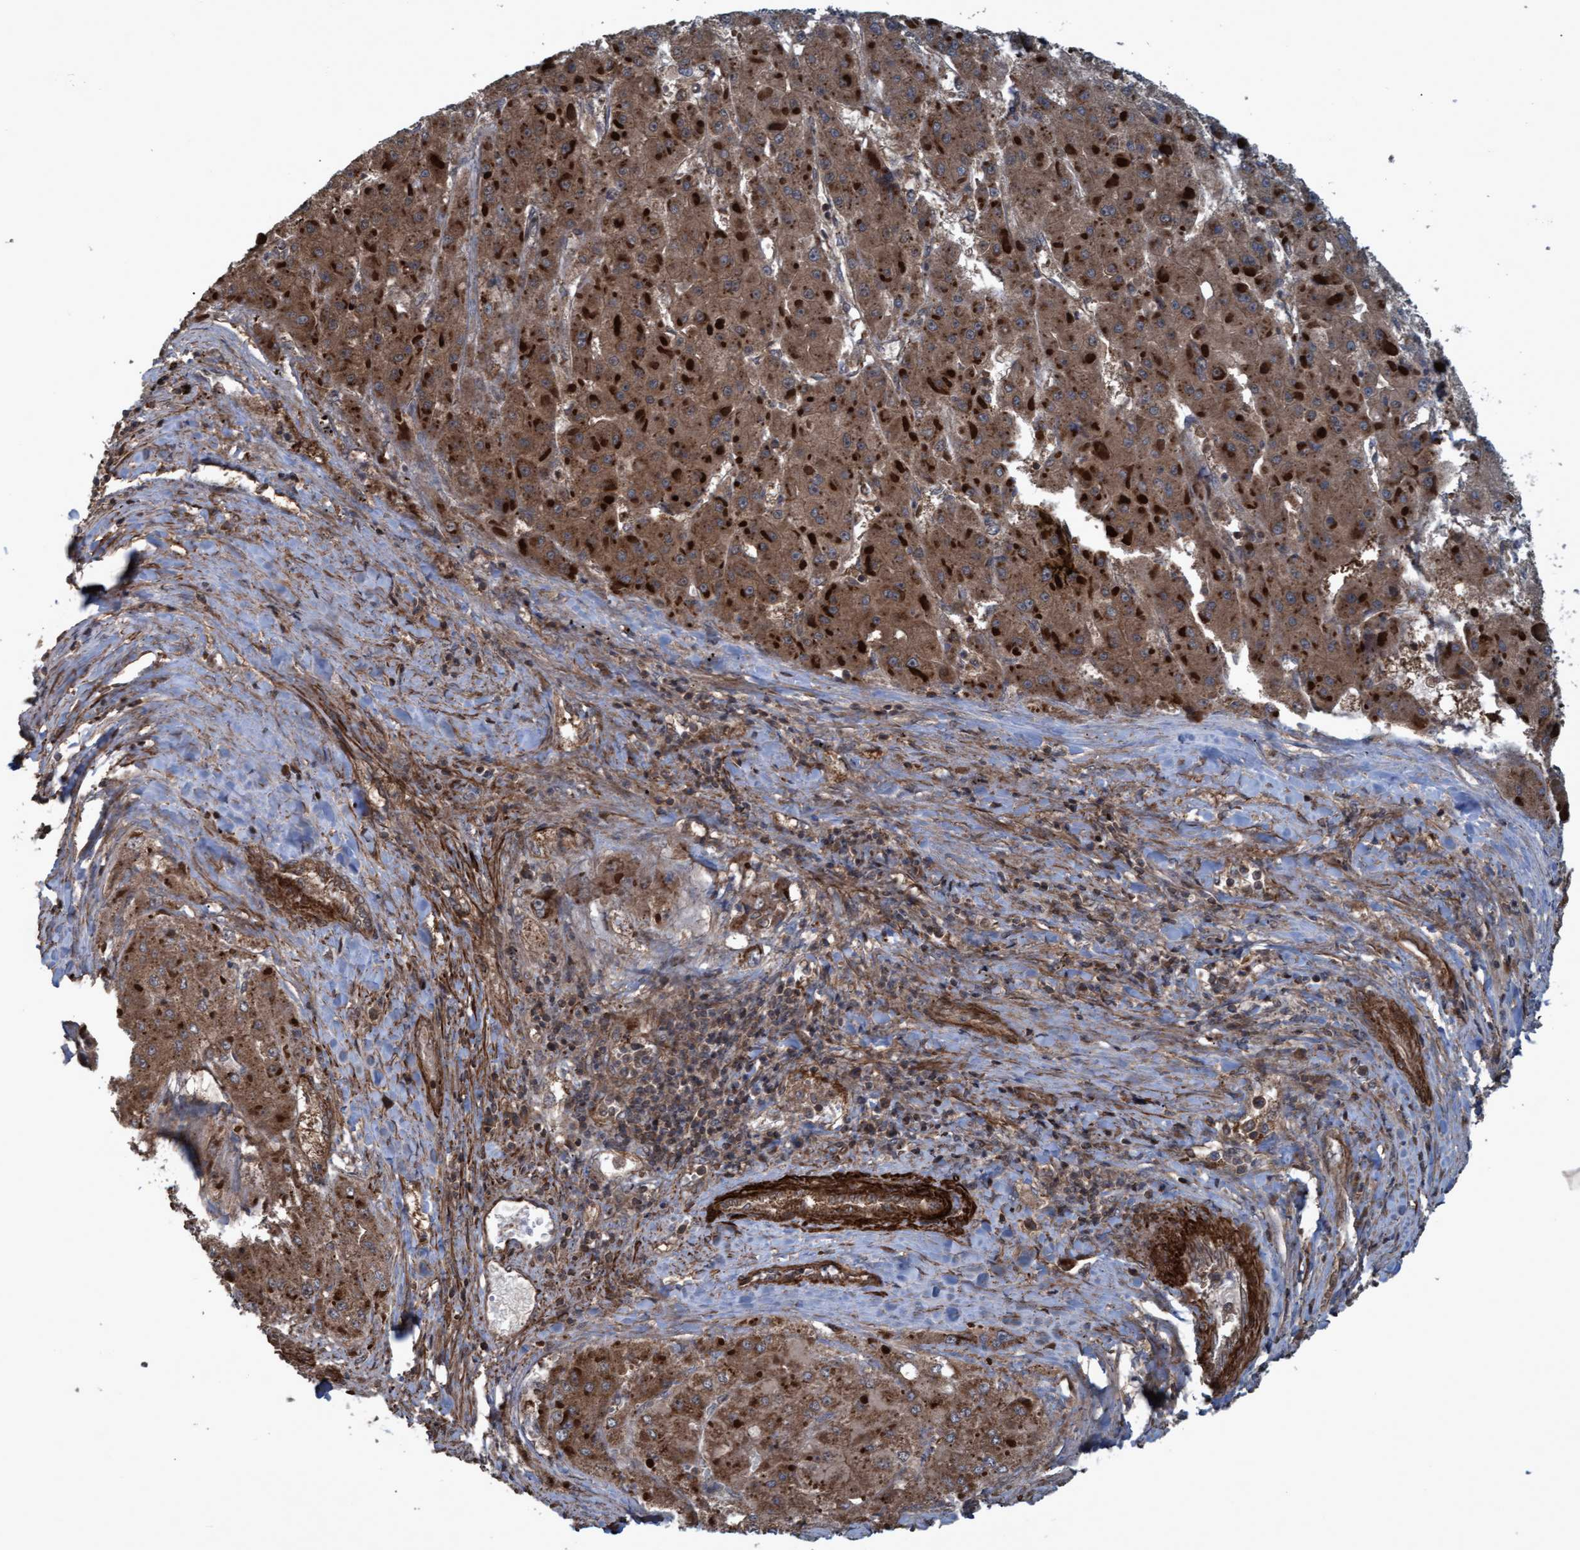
{"staining": {"intensity": "moderate", "quantity": ">75%", "location": "cytoplasmic/membranous"}, "tissue": "liver cancer", "cell_type": "Tumor cells", "image_type": "cancer", "snomed": [{"axis": "morphology", "description": "Carcinoma, Hepatocellular, NOS"}, {"axis": "topography", "description": "Liver"}], "caption": "High-power microscopy captured an immunohistochemistry (IHC) photomicrograph of liver hepatocellular carcinoma, revealing moderate cytoplasmic/membranous positivity in approximately >75% of tumor cells. (DAB IHC with brightfield microscopy, high magnification).", "gene": "GGT6", "patient": {"sex": "female", "age": 73}}